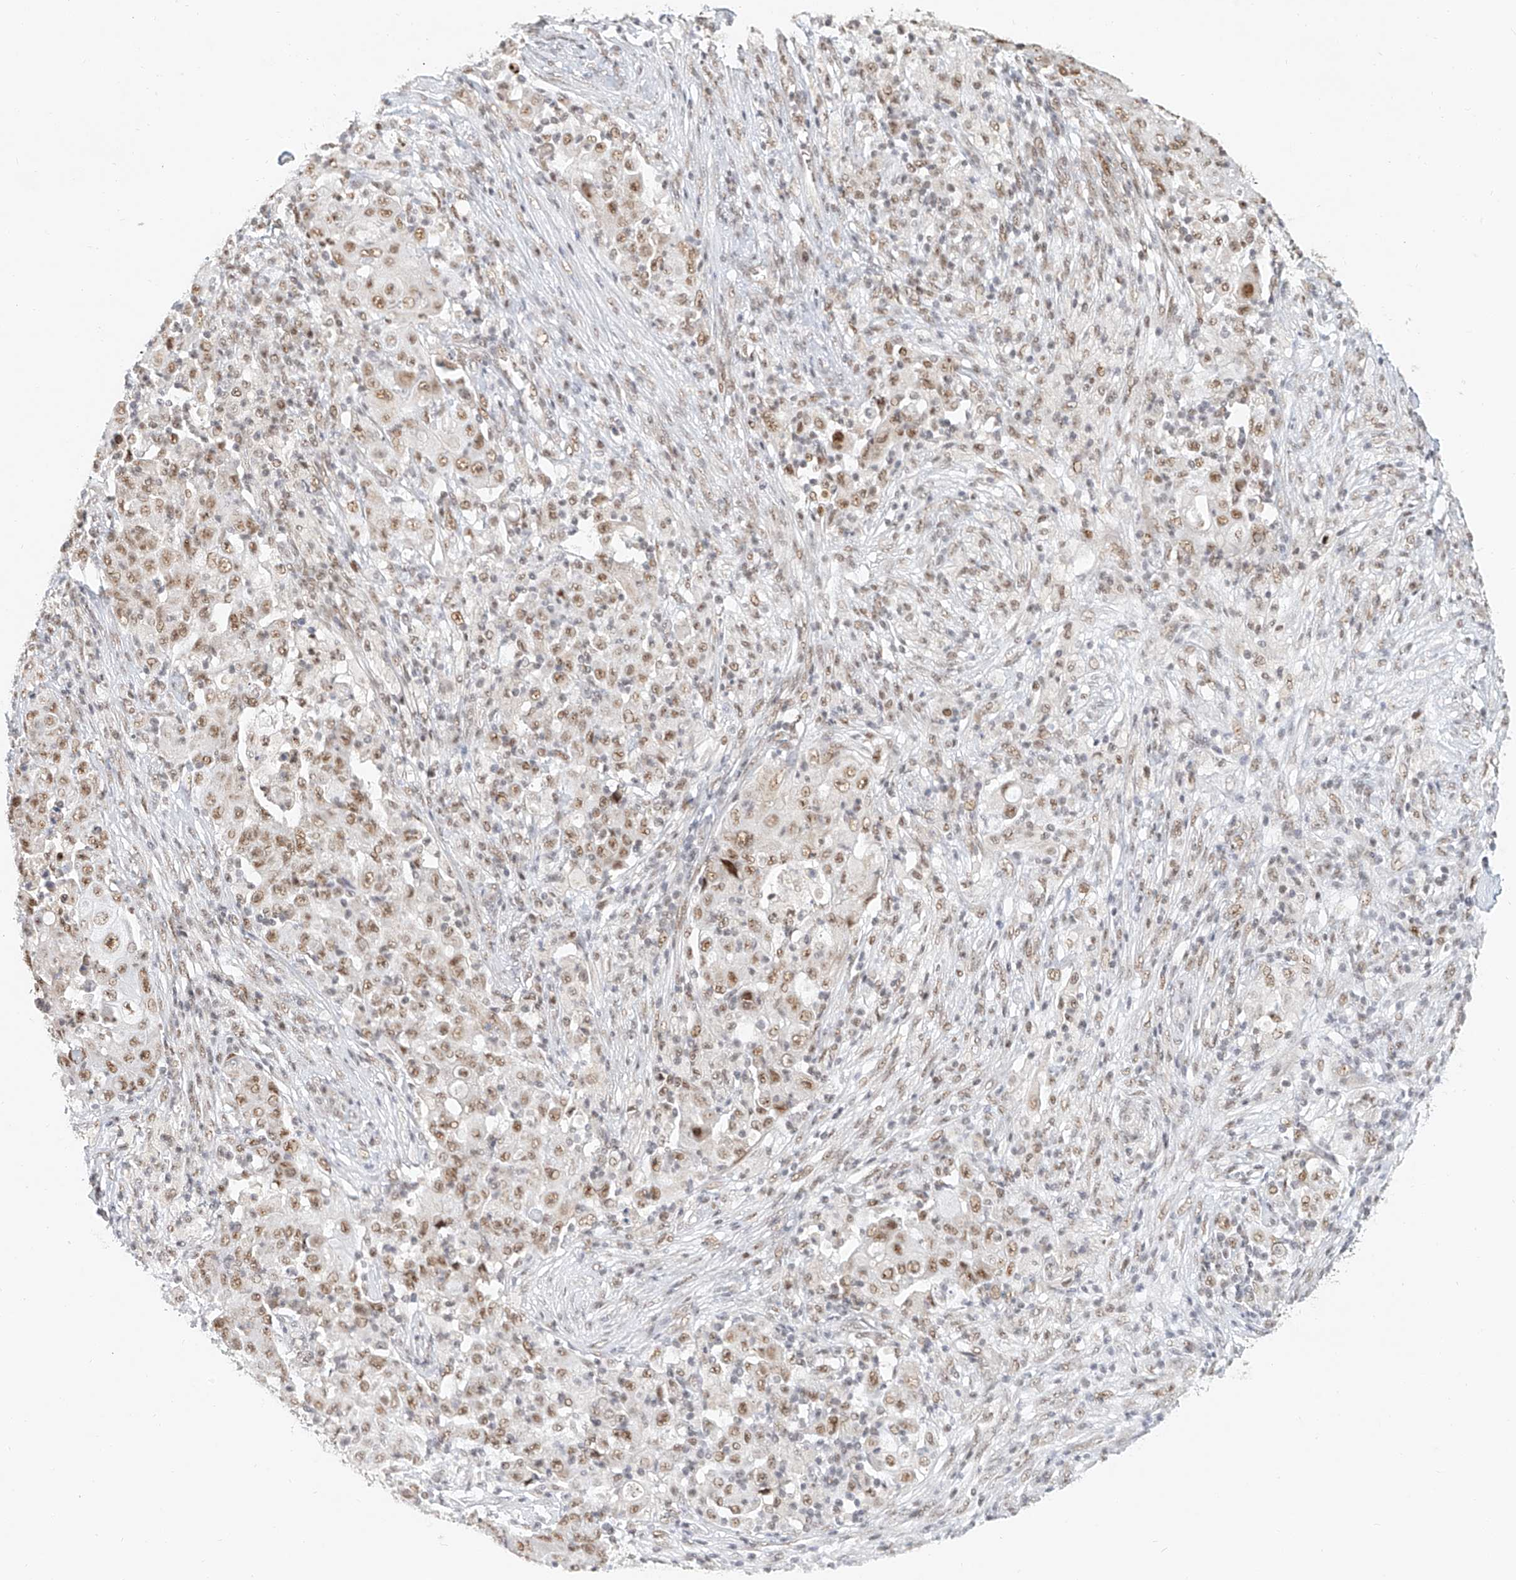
{"staining": {"intensity": "moderate", "quantity": ">75%", "location": "nuclear"}, "tissue": "ovarian cancer", "cell_type": "Tumor cells", "image_type": "cancer", "snomed": [{"axis": "morphology", "description": "Carcinoma, endometroid"}, {"axis": "topography", "description": "Ovary"}], "caption": "Endometroid carcinoma (ovarian) was stained to show a protein in brown. There is medium levels of moderate nuclear positivity in approximately >75% of tumor cells. The protein of interest is shown in brown color, while the nuclei are stained blue.", "gene": "CXorf58", "patient": {"sex": "female", "age": 42}}